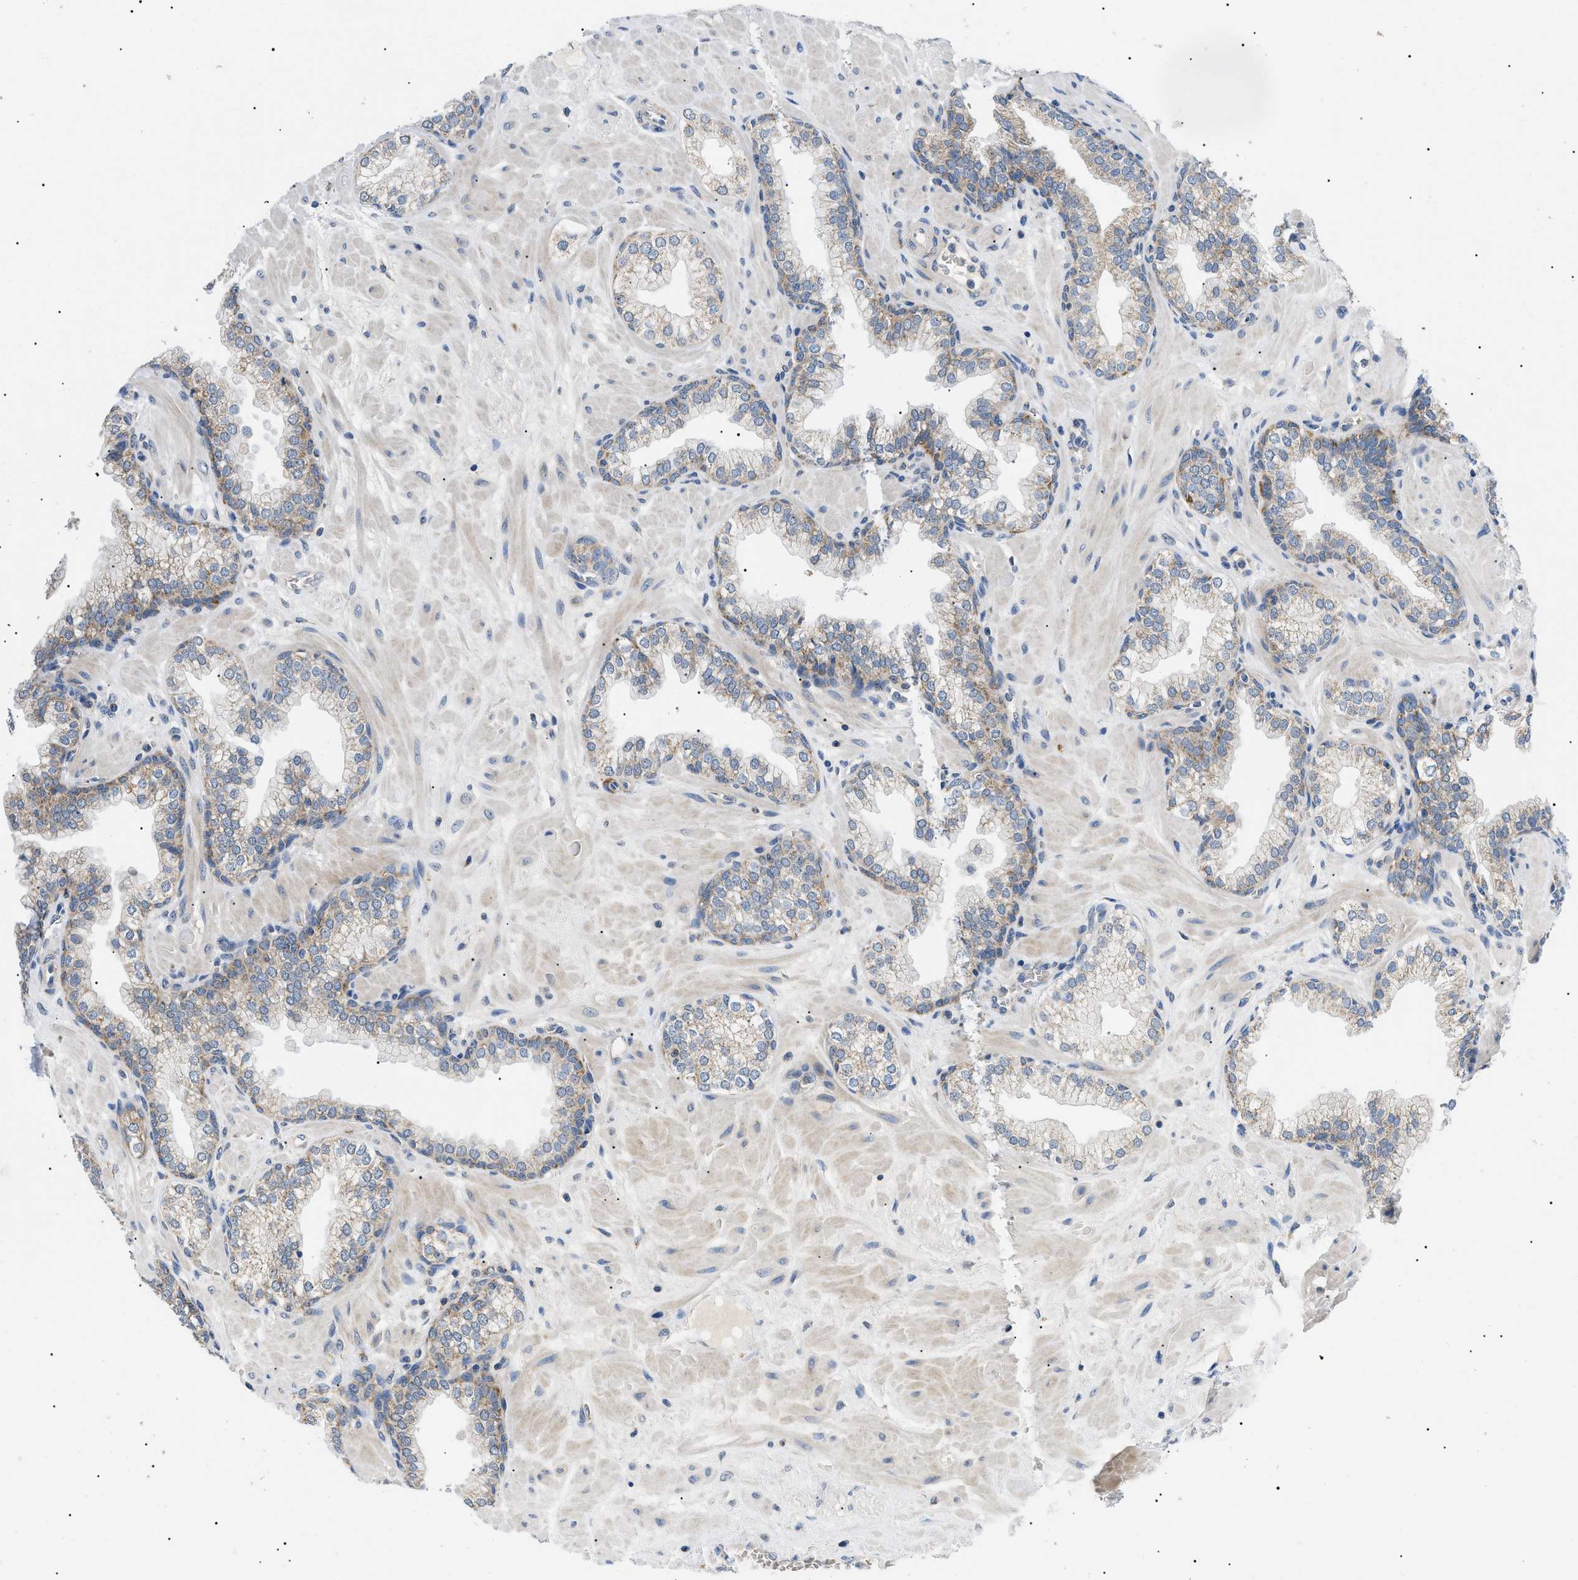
{"staining": {"intensity": "weak", "quantity": "25%-75%", "location": "cytoplasmic/membranous"}, "tissue": "prostate", "cell_type": "Glandular cells", "image_type": "normal", "snomed": [{"axis": "morphology", "description": "Normal tissue, NOS"}, {"axis": "morphology", "description": "Urothelial carcinoma, Low grade"}, {"axis": "topography", "description": "Urinary bladder"}, {"axis": "topography", "description": "Prostate"}], "caption": "Brown immunohistochemical staining in benign human prostate exhibits weak cytoplasmic/membranous positivity in about 25%-75% of glandular cells.", "gene": "TOMM6", "patient": {"sex": "male", "age": 60}}